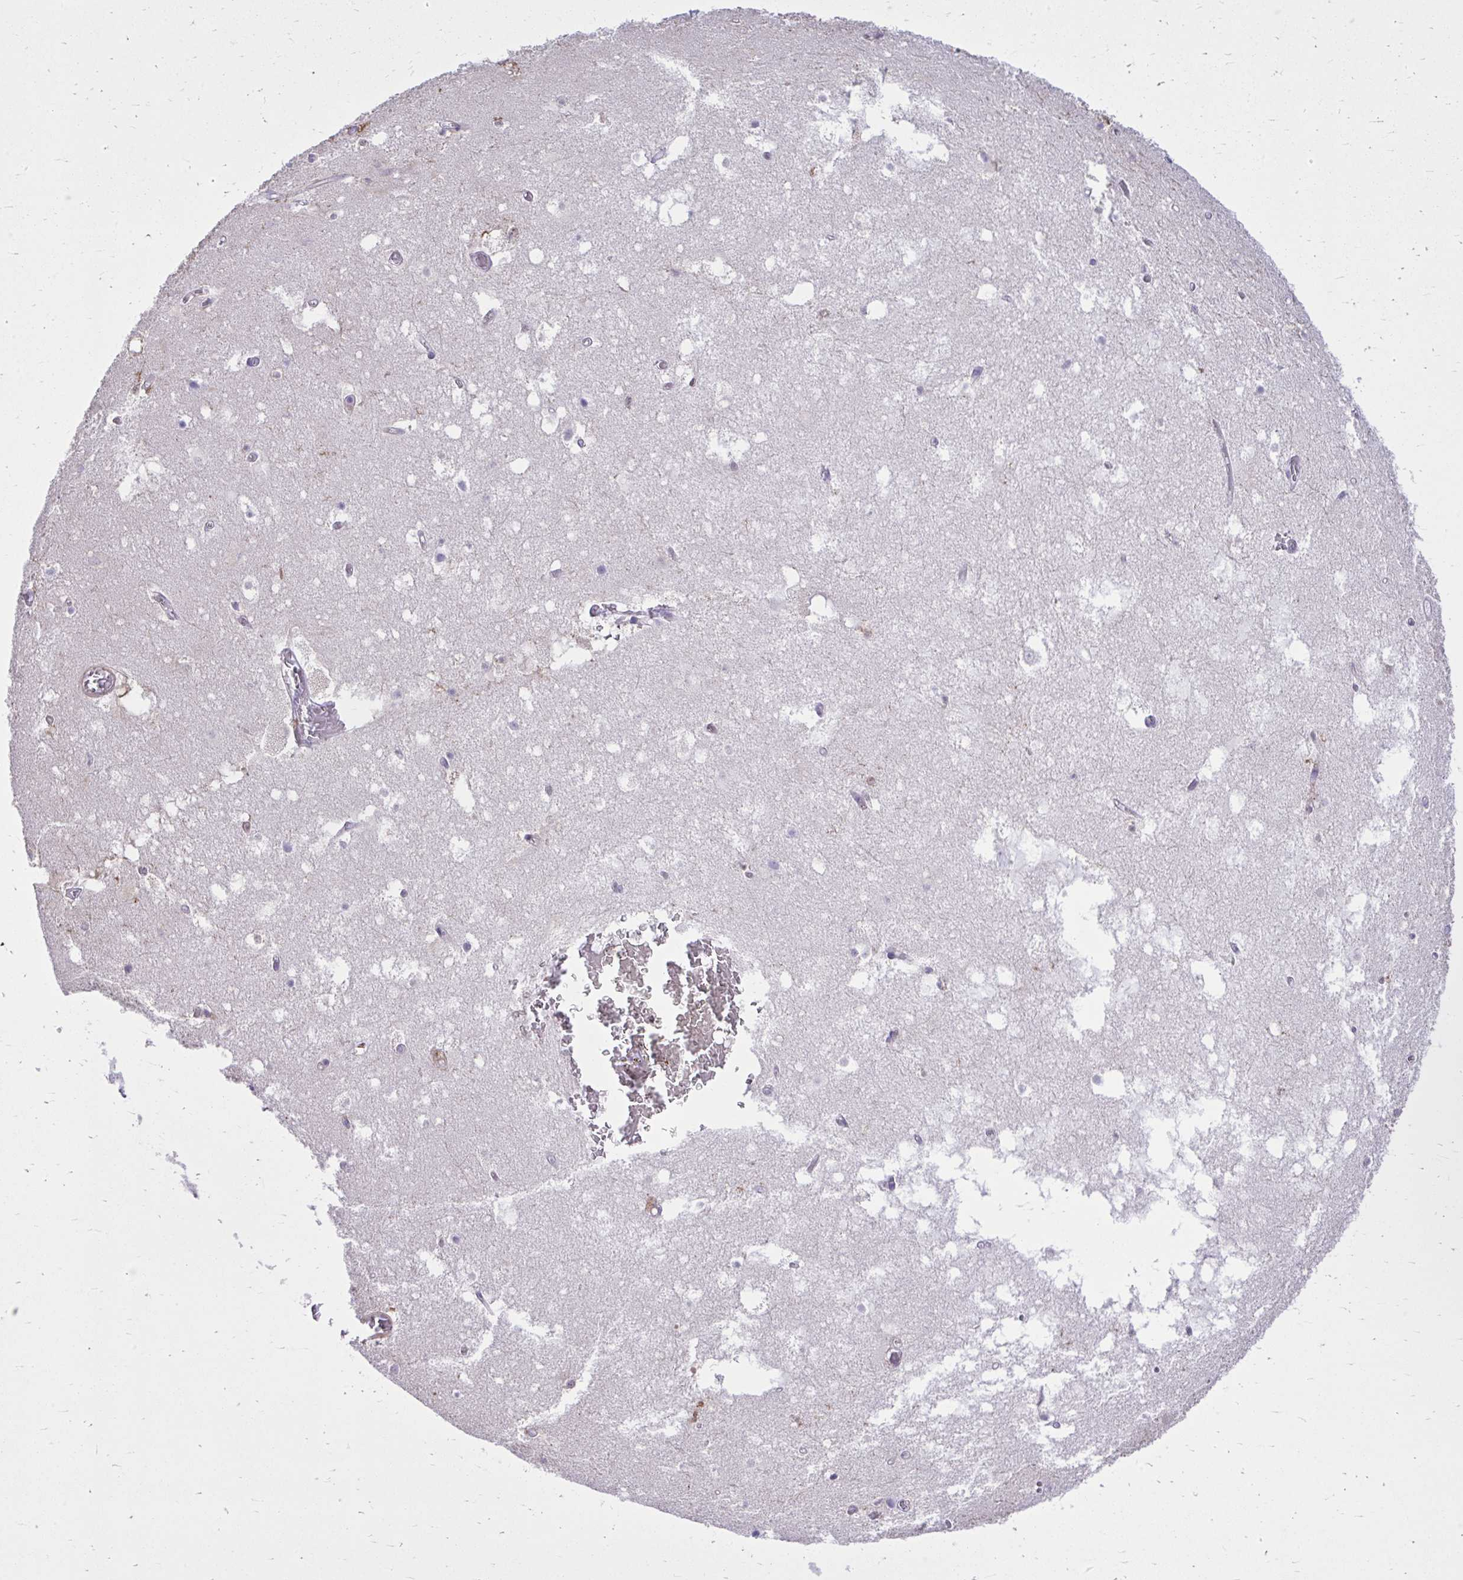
{"staining": {"intensity": "moderate", "quantity": "<25%", "location": "cytoplasmic/membranous,nuclear"}, "tissue": "hippocampus", "cell_type": "Glial cells", "image_type": "normal", "snomed": [{"axis": "morphology", "description": "Normal tissue, NOS"}, {"axis": "topography", "description": "Hippocampus"}], "caption": "A histopathology image of human hippocampus stained for a protein displays moderate cytoplasmic/membranous,nuclear brown staining in glial cells.", "gene": "TLR7", "patient": {"sex": "female", "age": 52}}